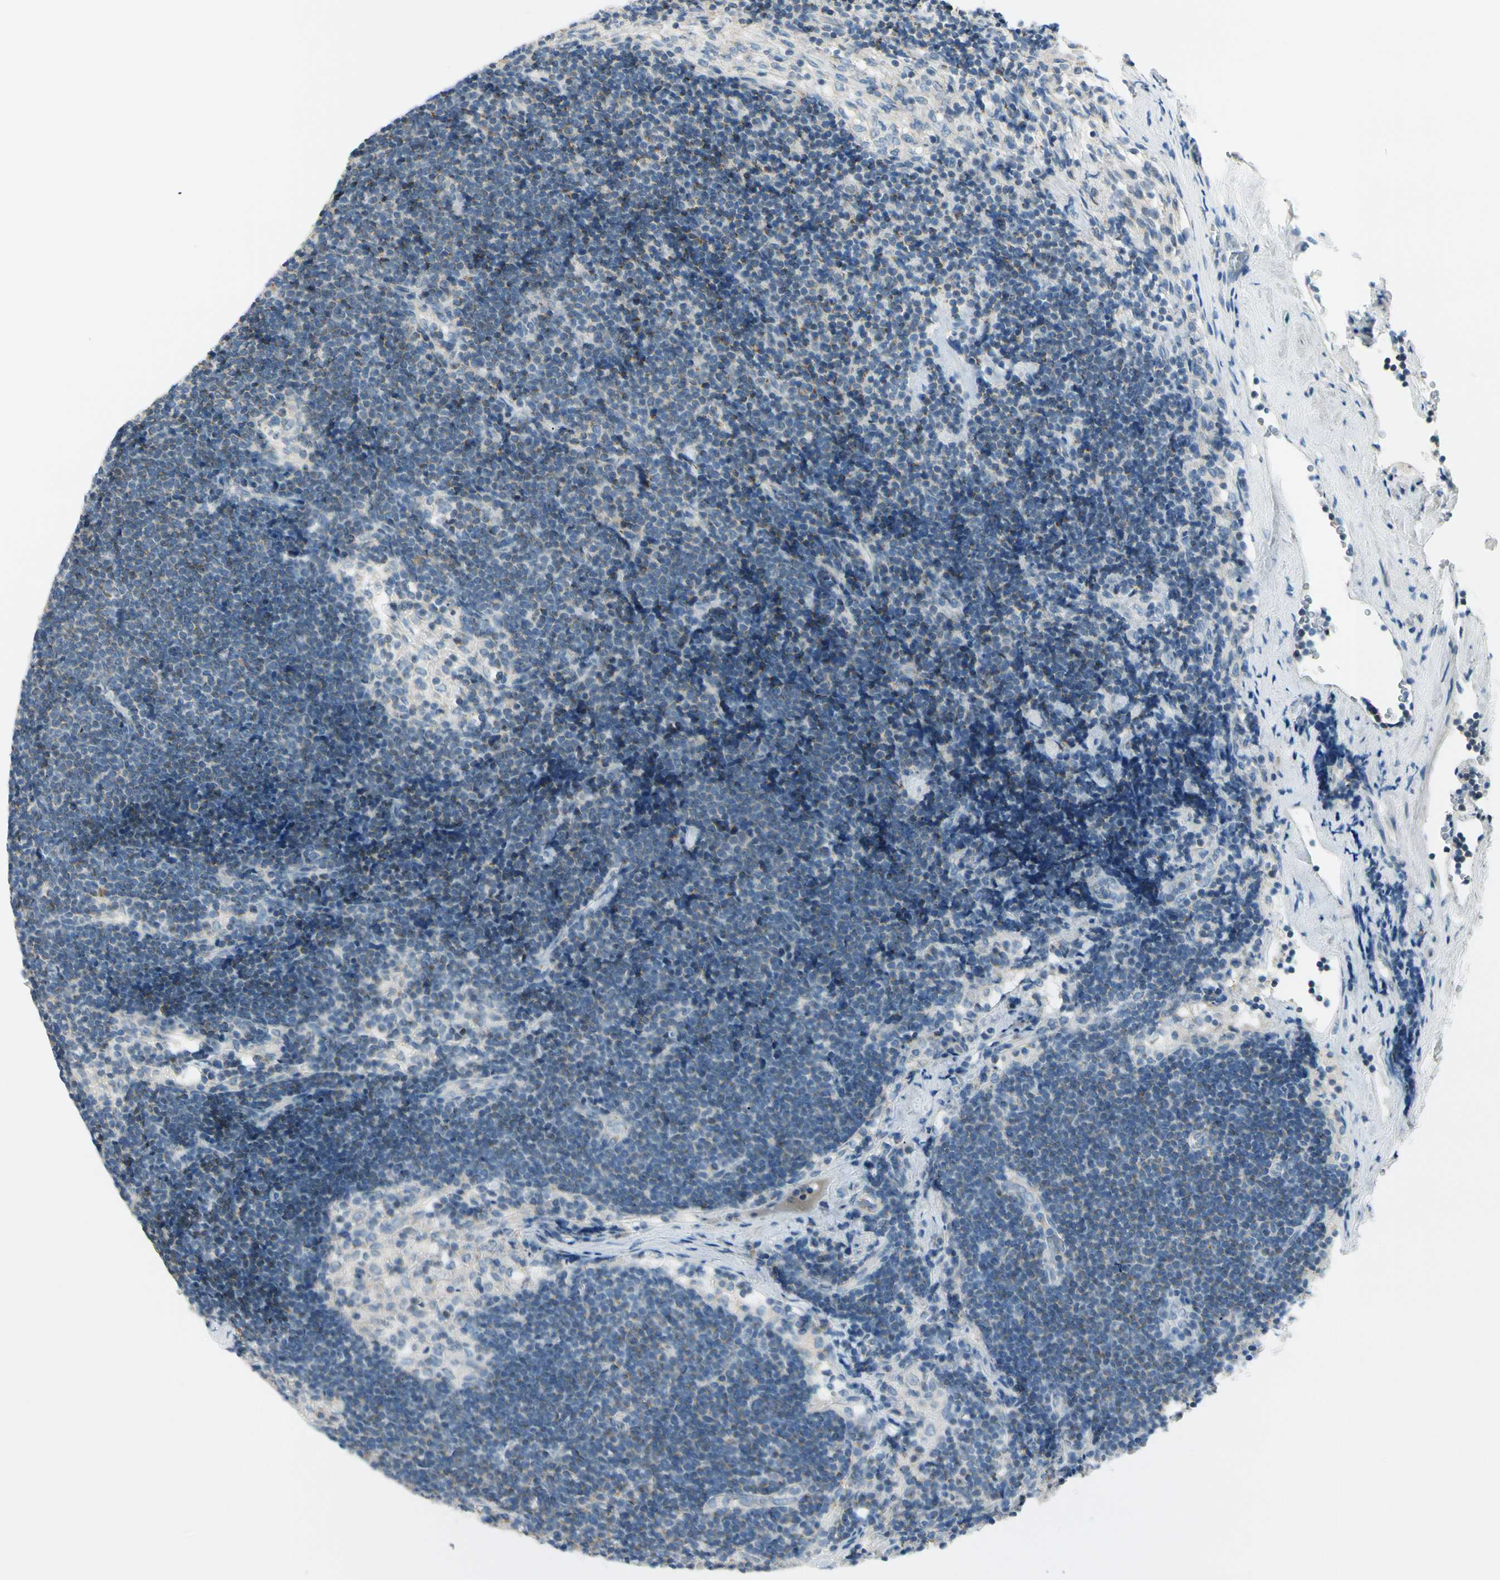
{"staining": {"intensity": "weak", "quantity": "<25%", "location": "cytoplasmic/membranous"}, "tissue": "lymph node", "cell_type": "Germinal center cells", "image_type": "normal", "snomed": [{"axis": "morphology", "description": "Normal tissue, NOS"}, {"axis": "topography", "description": "Lymph node"}], "caption": "Immunohistochemistry (IHC) photomicrograph of benign lymph node: lymph node stained with DAB (3,3'-diaminobenzidine) demonstrates no significant protein staining in germinal center cells.", "gene": "GALNT5", "patient": {"sex": "male", "age": 63}}